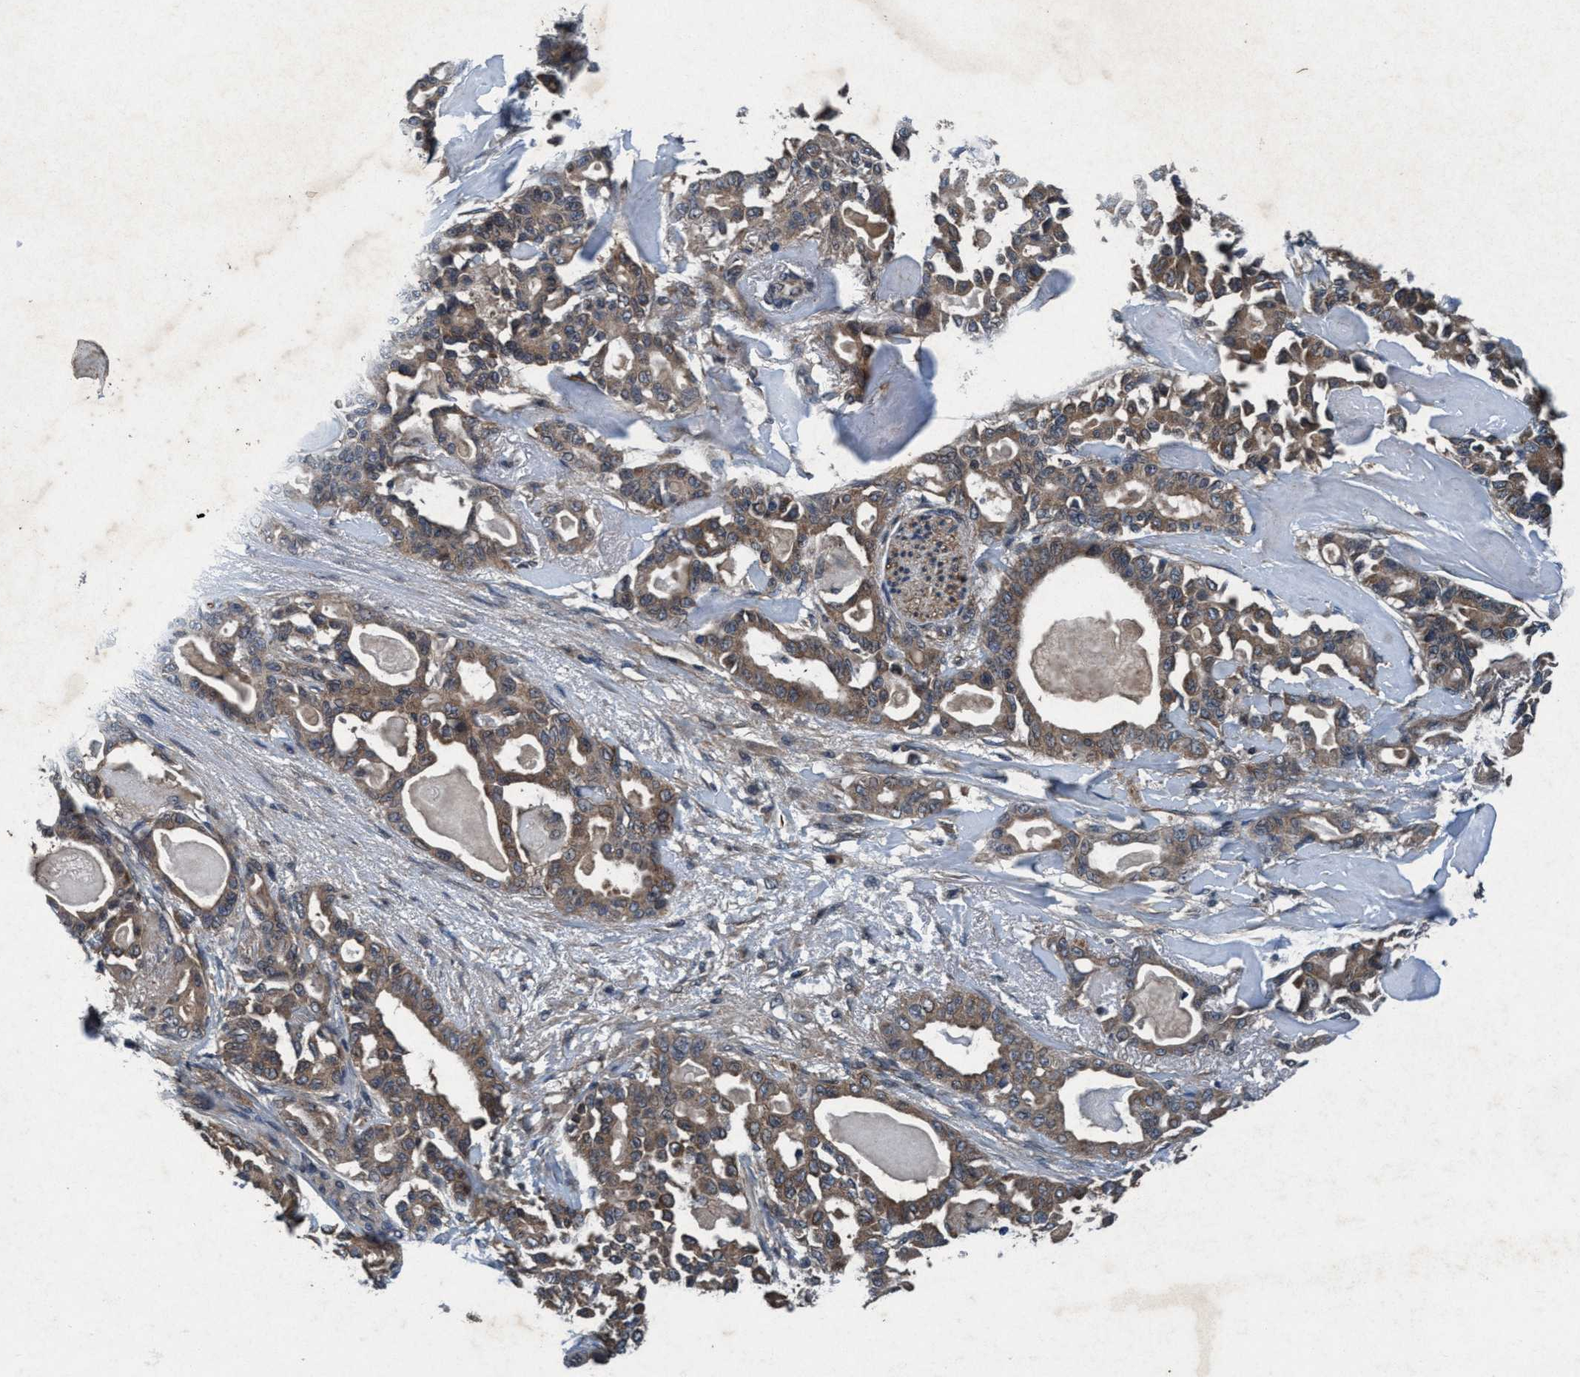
{"staining": {"intensity": "moderate", "quantity": ">75%", "location": "cytoplasmic/membranous"}, "tissue": "pancreatic cancer", "cell_type": "Tumor cells", "image_type": "cancer", "snomed": [{"axis": "morphology", "description": "Adenocarcinoma, NOS"}, {"axis": "topography", "description": "Pancreas"}], "caption": "Tumor cells reveal medium levels of moderate cytoplasmic/membranous expression in about >75% of cells in pancreatic cancer.", "gene": "AKT1S1", "patient": {"sex": "male", "age": 63}}